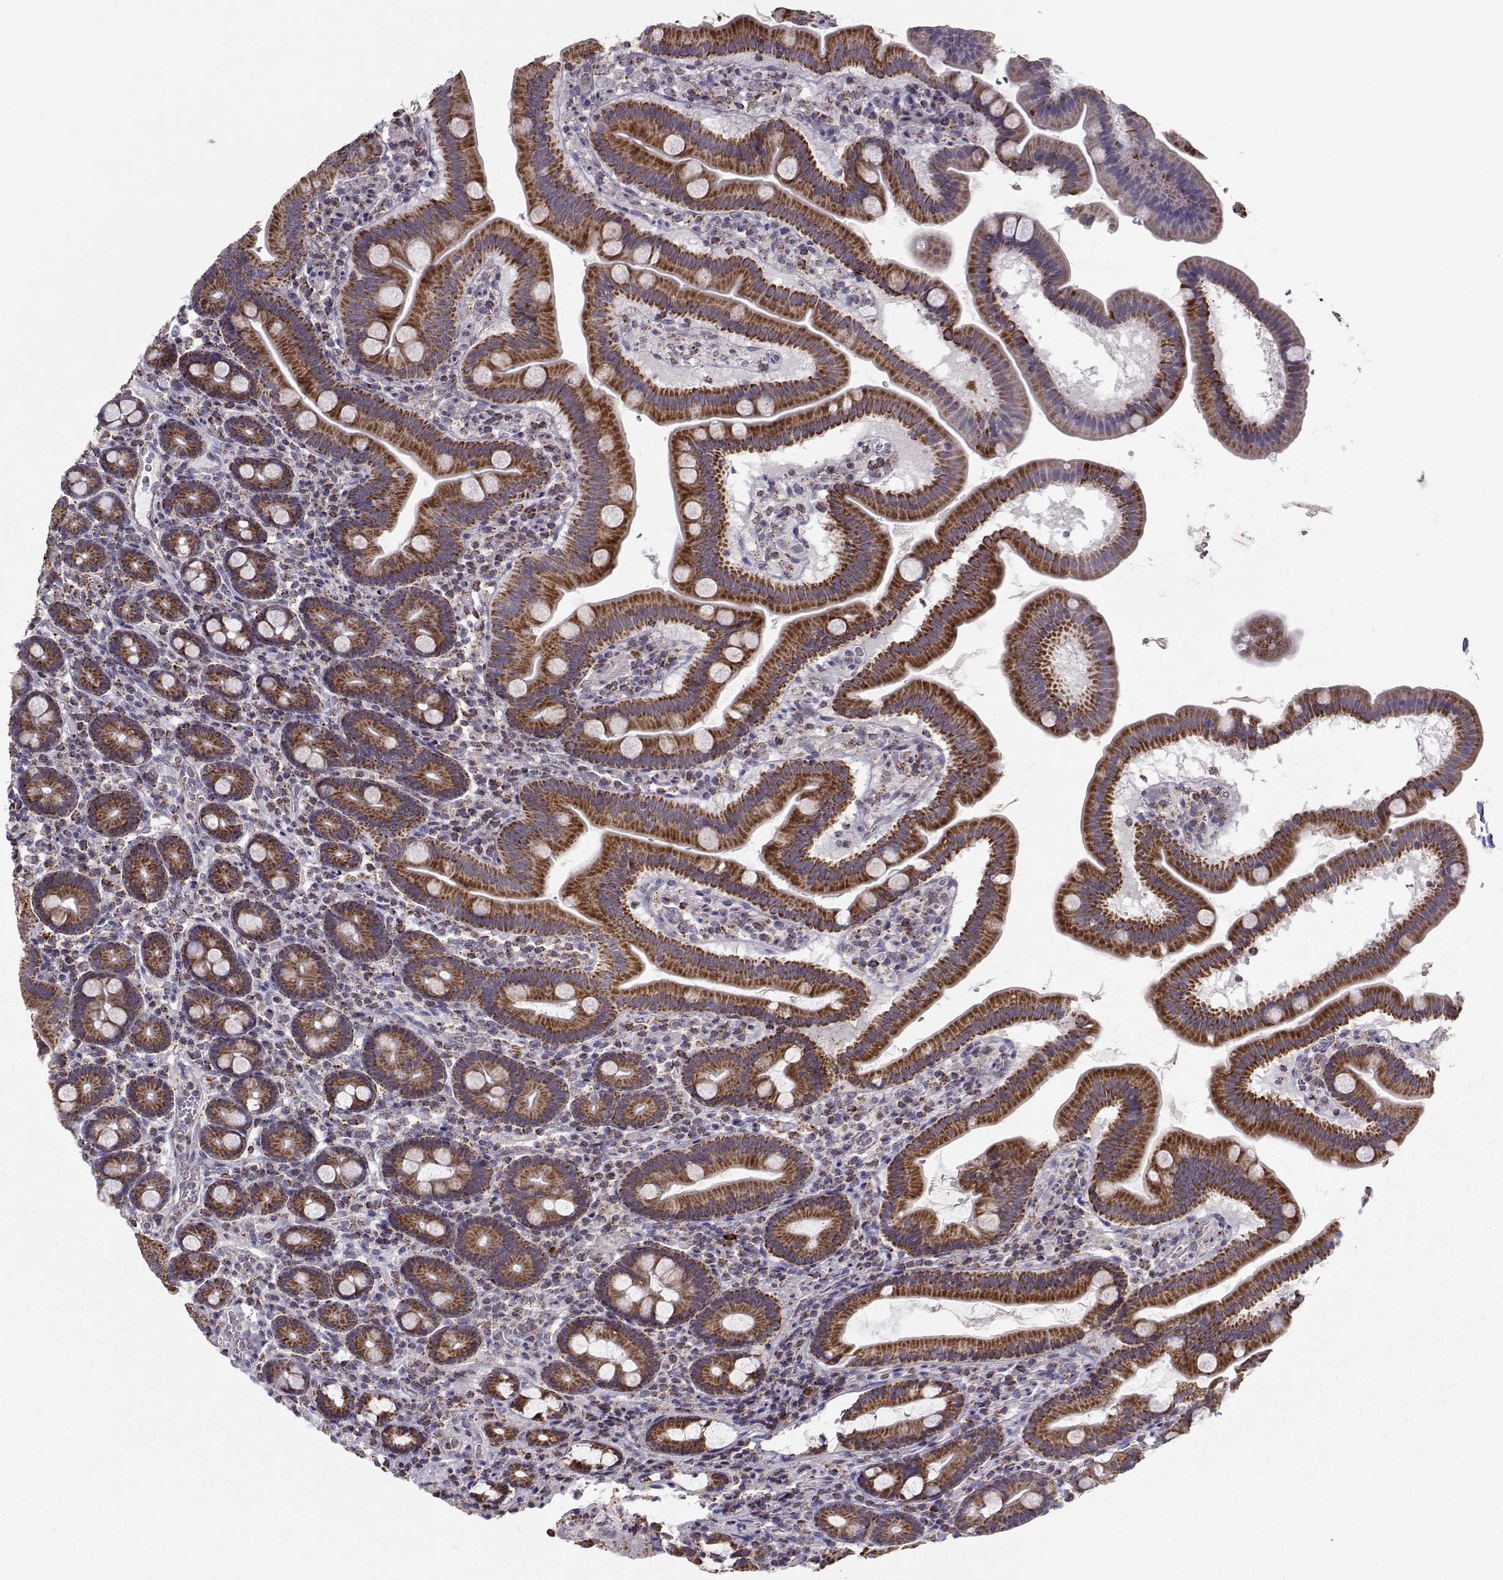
{"staining": {"intensity": "strong", "quantity": ">75%", "location": "cytoplasmic/membranous"}, "tissue": "duodenum", "cell_type": "Glandular cells", "image_type": "normal", "snomed": [{"axis": "morphology", "description": "Normal tissue, NOS"}, {"axis": "topography", "description": "Duodenum"}], "caption": "Duodenum stained with IHC shows strong cytoplasmic/membranous positivity in approximately >75% of glandular cells. (DAB IHC, brown staining for protein, blue staining for nuclei).", "gene": "NECAB3", "patient": {"sex": "male", "age": 59}}